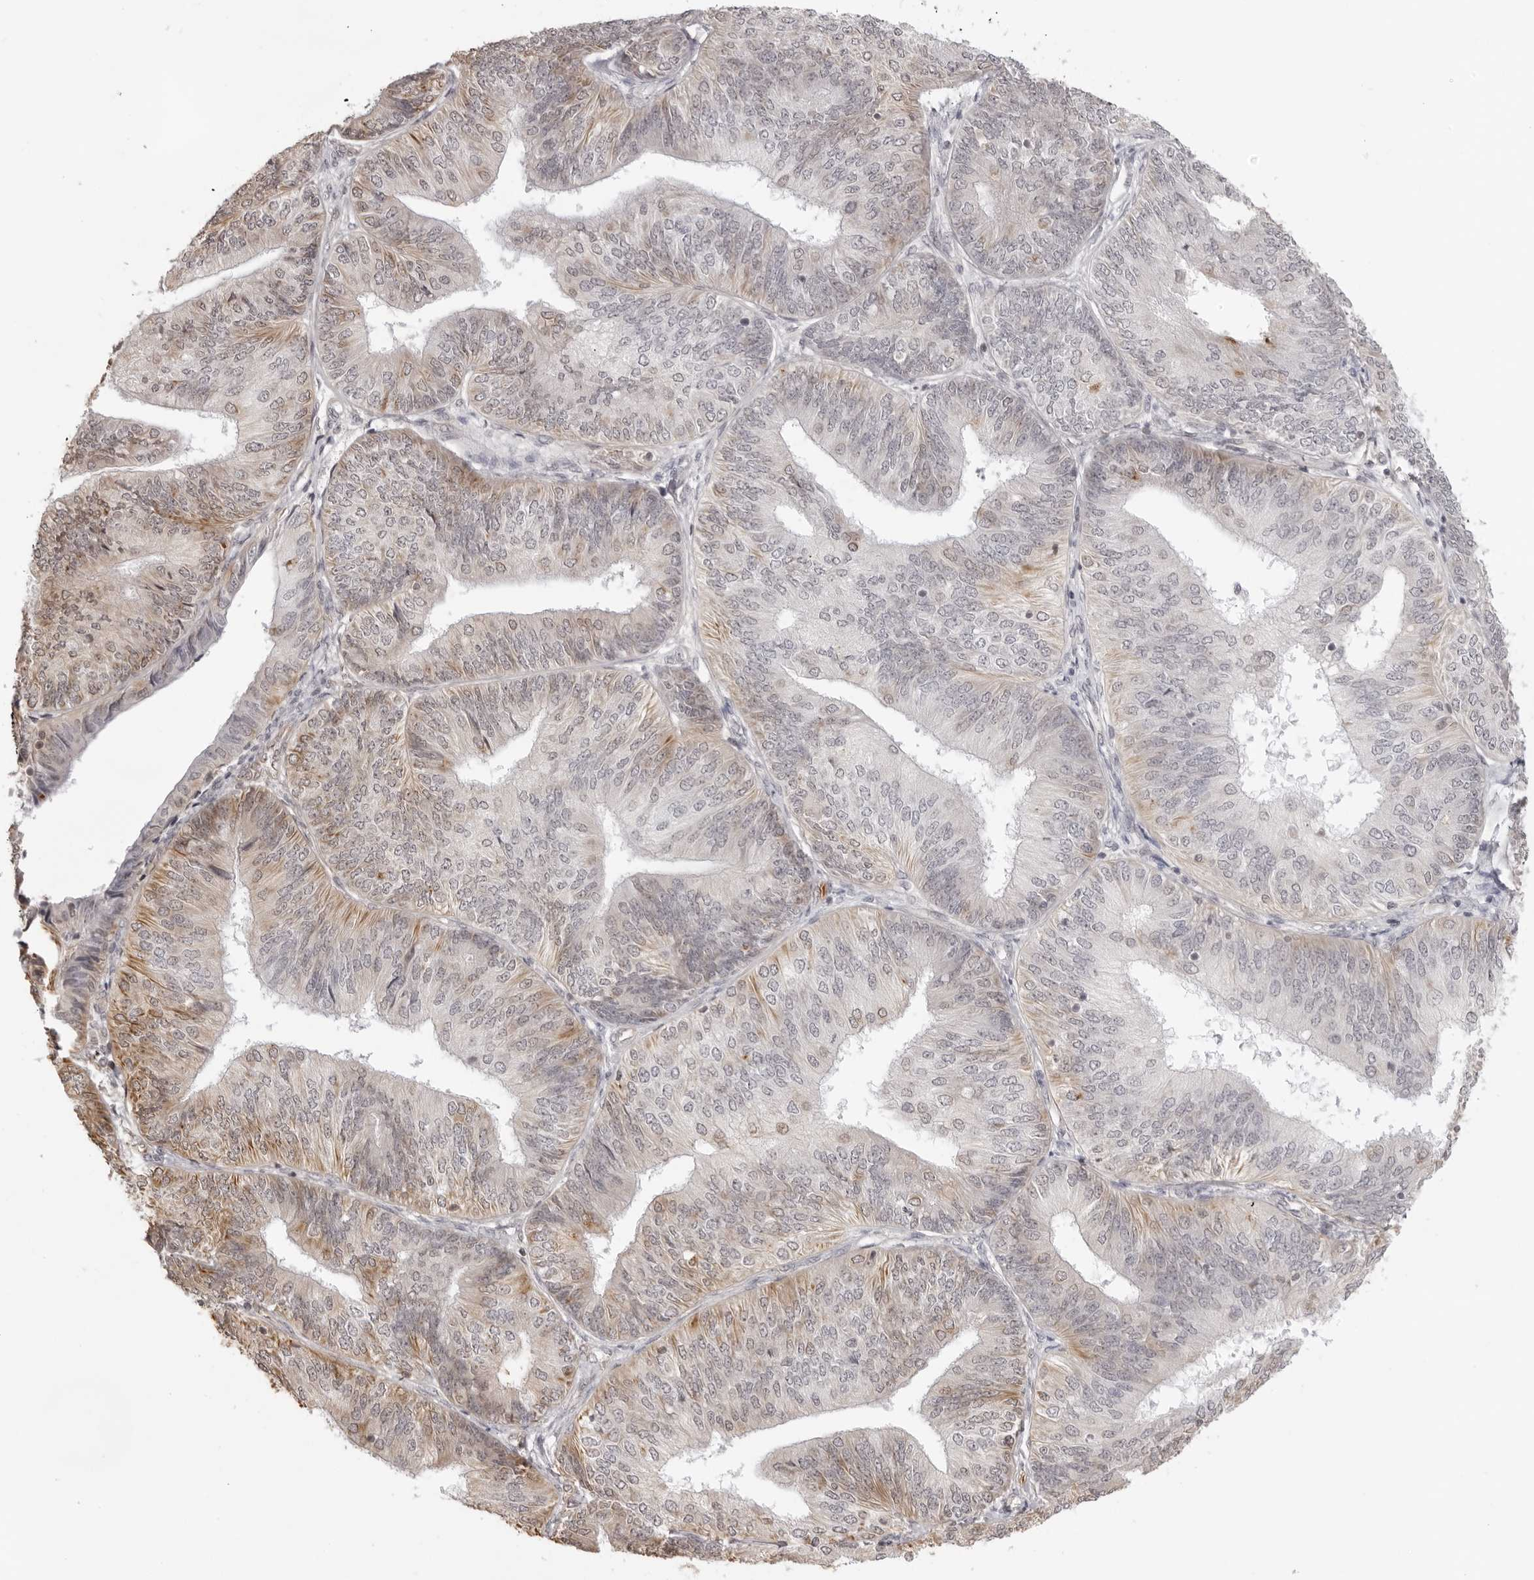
{"staining": {"intensity": "moderate", "quantity": "<25%", "location": "cytoplasmic/membranous"}, "tissue": "endometrial cancer", "cell_type": "Tumor cells", "image_type": "cancer", "snomed": [{"axis": "morphology", "description": "Adenocarcinoma, NOS"}, {"axis": "topography", "description": "Endometrium"}], "caption": "A brown stain shows moderate cytoplasmic/membranous positivity of a protein in endometrial adenocarcinoma tumor cells. (DAB IHC, brown staining for protein, blue staining for nuclei).", "gene": "DYNLT5", "patient": {"sex": "female", "age": 58}}